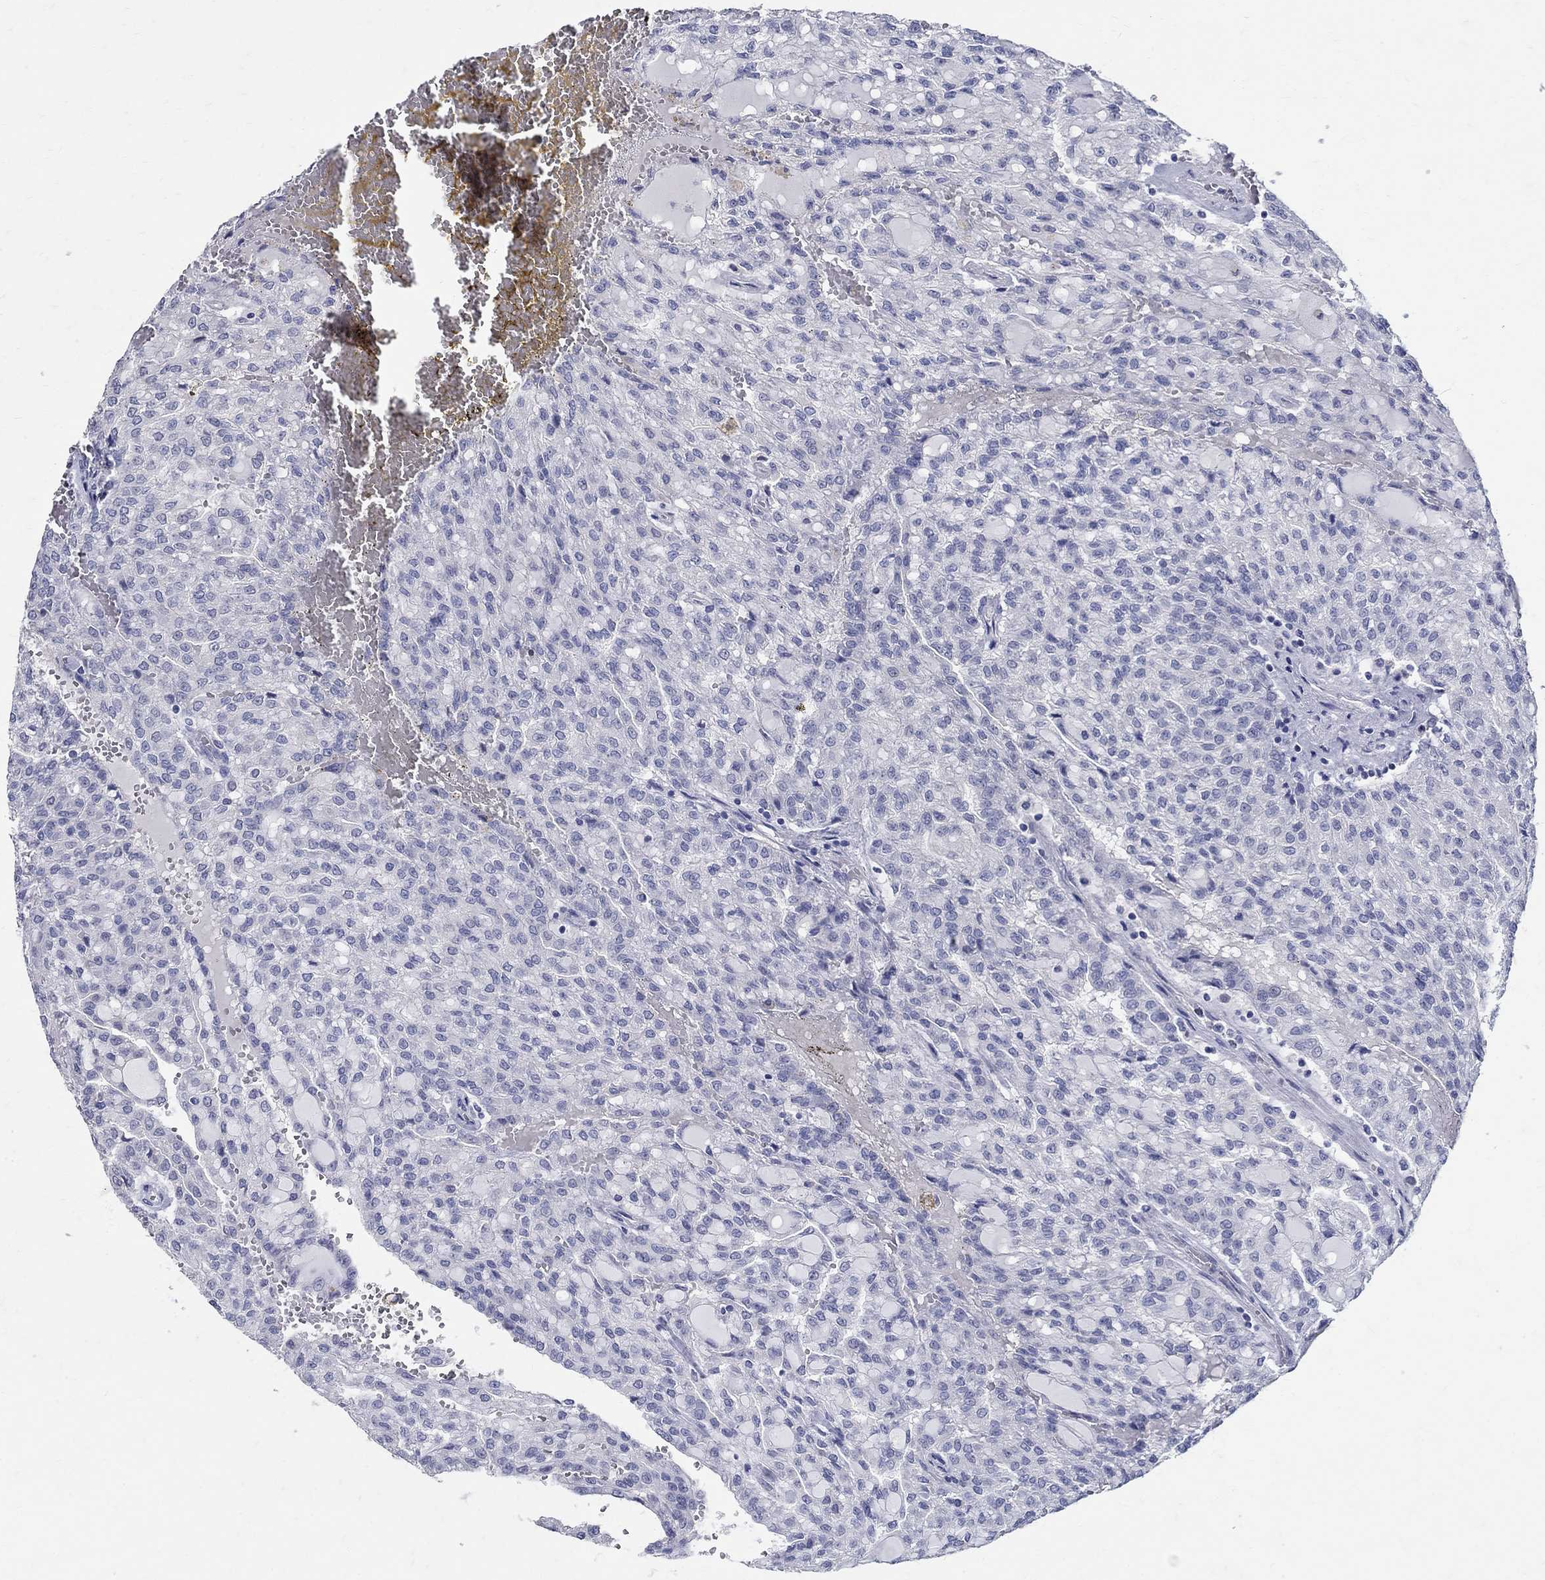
{"staining": {"intensity": "negative", "quantity": "none", "location": "none"}, "tissue": "renal cancer", "cell_type": "Tumor cells", "image_type": "cancer", "snomed": [{"axis": "morphology", "description": "Adenocarcinoma, NOS"}, {"axis": "topography", "description": "Kidney"}], "caption": "Immunohistochemistry histopathology image of neoplastic tissue: human renal cancer stained with DAB (3,3'-diaminobenzidine) demonstrates no significant protein expression in tumor cells.", "gene": "SOX2", "patient": {"sex": "male", "age": 63}}